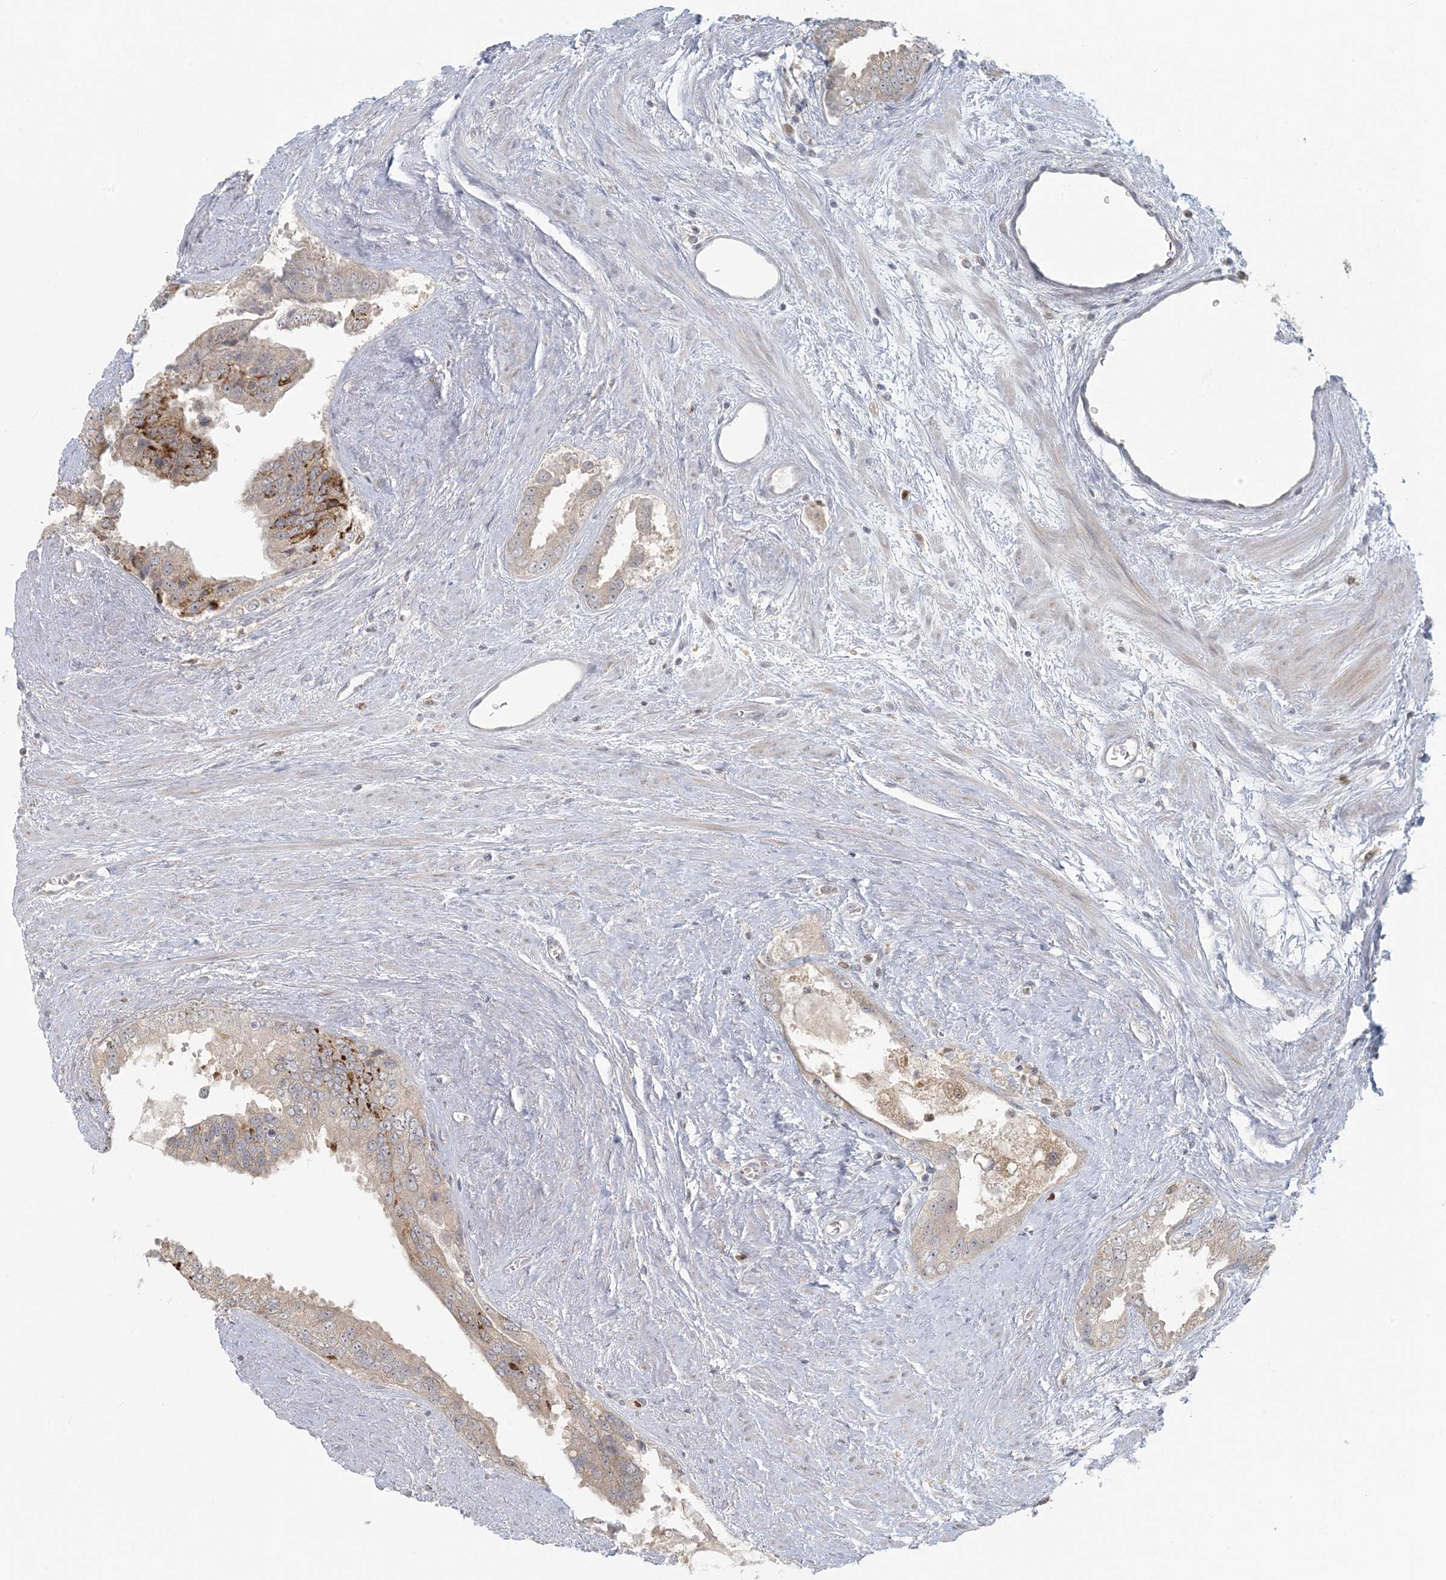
{"staining": {"intensity": "moderate", "quantity": "<25%", "location": "cytoplasmic/membranous"}, "tissue": "prostate cancer", "cell_type": "Tumor cells", "image_type": "cancer", "snomed": [{"axis": "morphology", "description": "Adenocarcinoma, High grade"}, {"axis": "topography", "description": "Prostate"}], "caption": "Protein expression analysis of prostate cancer shows moderate cytoplasmic/membranous positivity in about <25% of tumor cells.", "gene": "CTDNEP1", "patient": {"sex": "male", "age": 58}}